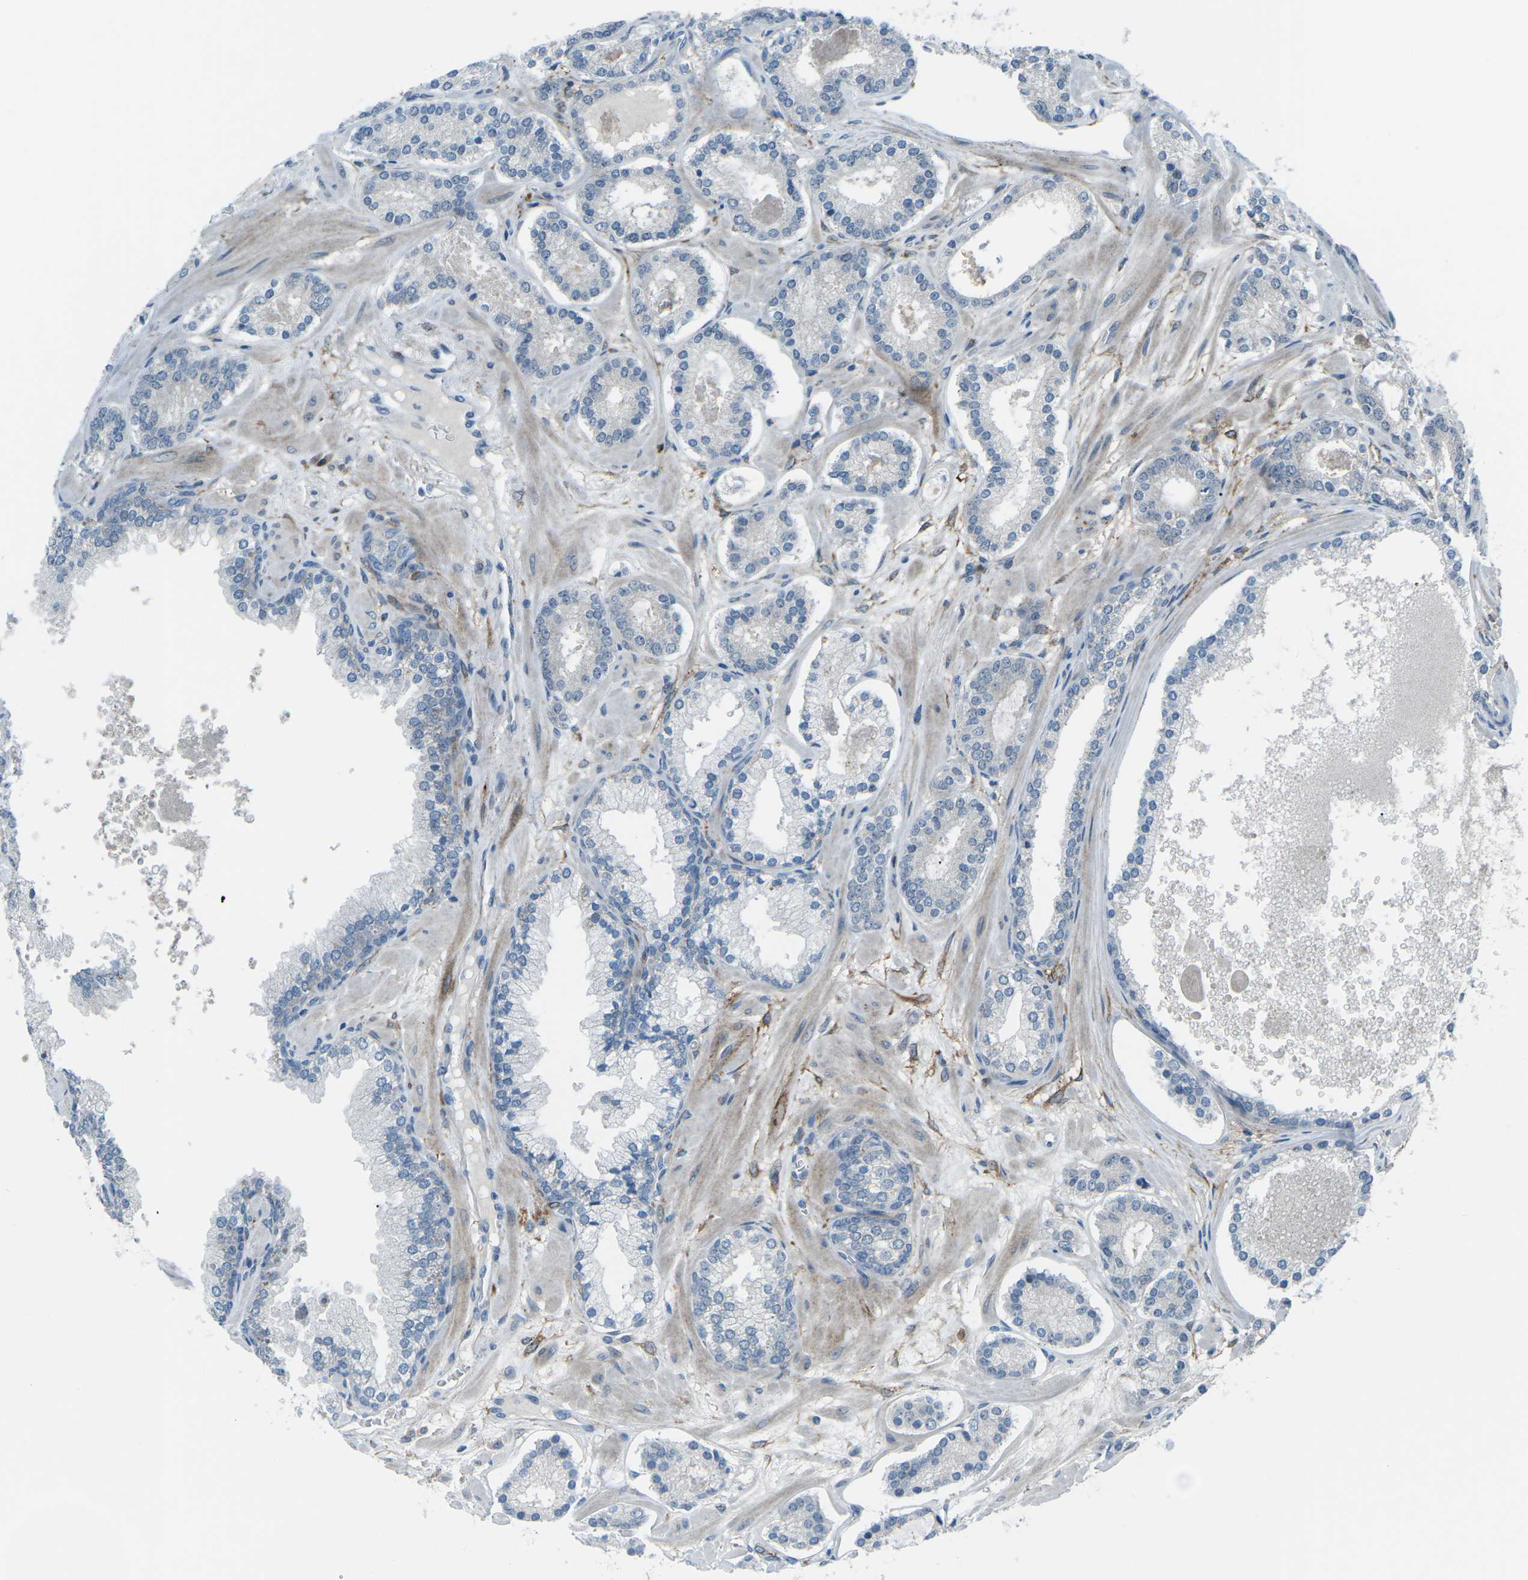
{"staining": {"intensity": "negative", "quantity": "none", "location": "none"}, "tissue": "prostate cancer", "cell_type": "Tumor cells", "image_type": "cancer", "snomed": [{"axis": "morphology", "description": "Adenocarcinoma, Low grade"}, {"axis": "topography", "description": "Prostate"}], "caption": "IHC of prostate adenocarcinoma (low-grade) demonstrates no expression in tumor cells. (Stains: DAB (3,3'-diaminobenzidine) immunohistochemistry (IHC) with hematoxylin counter stain, Microscopy: brightfield microscopy at high magnification).", "gene": "PRKCA", "patient": {"sex": "male", "age": 63}}